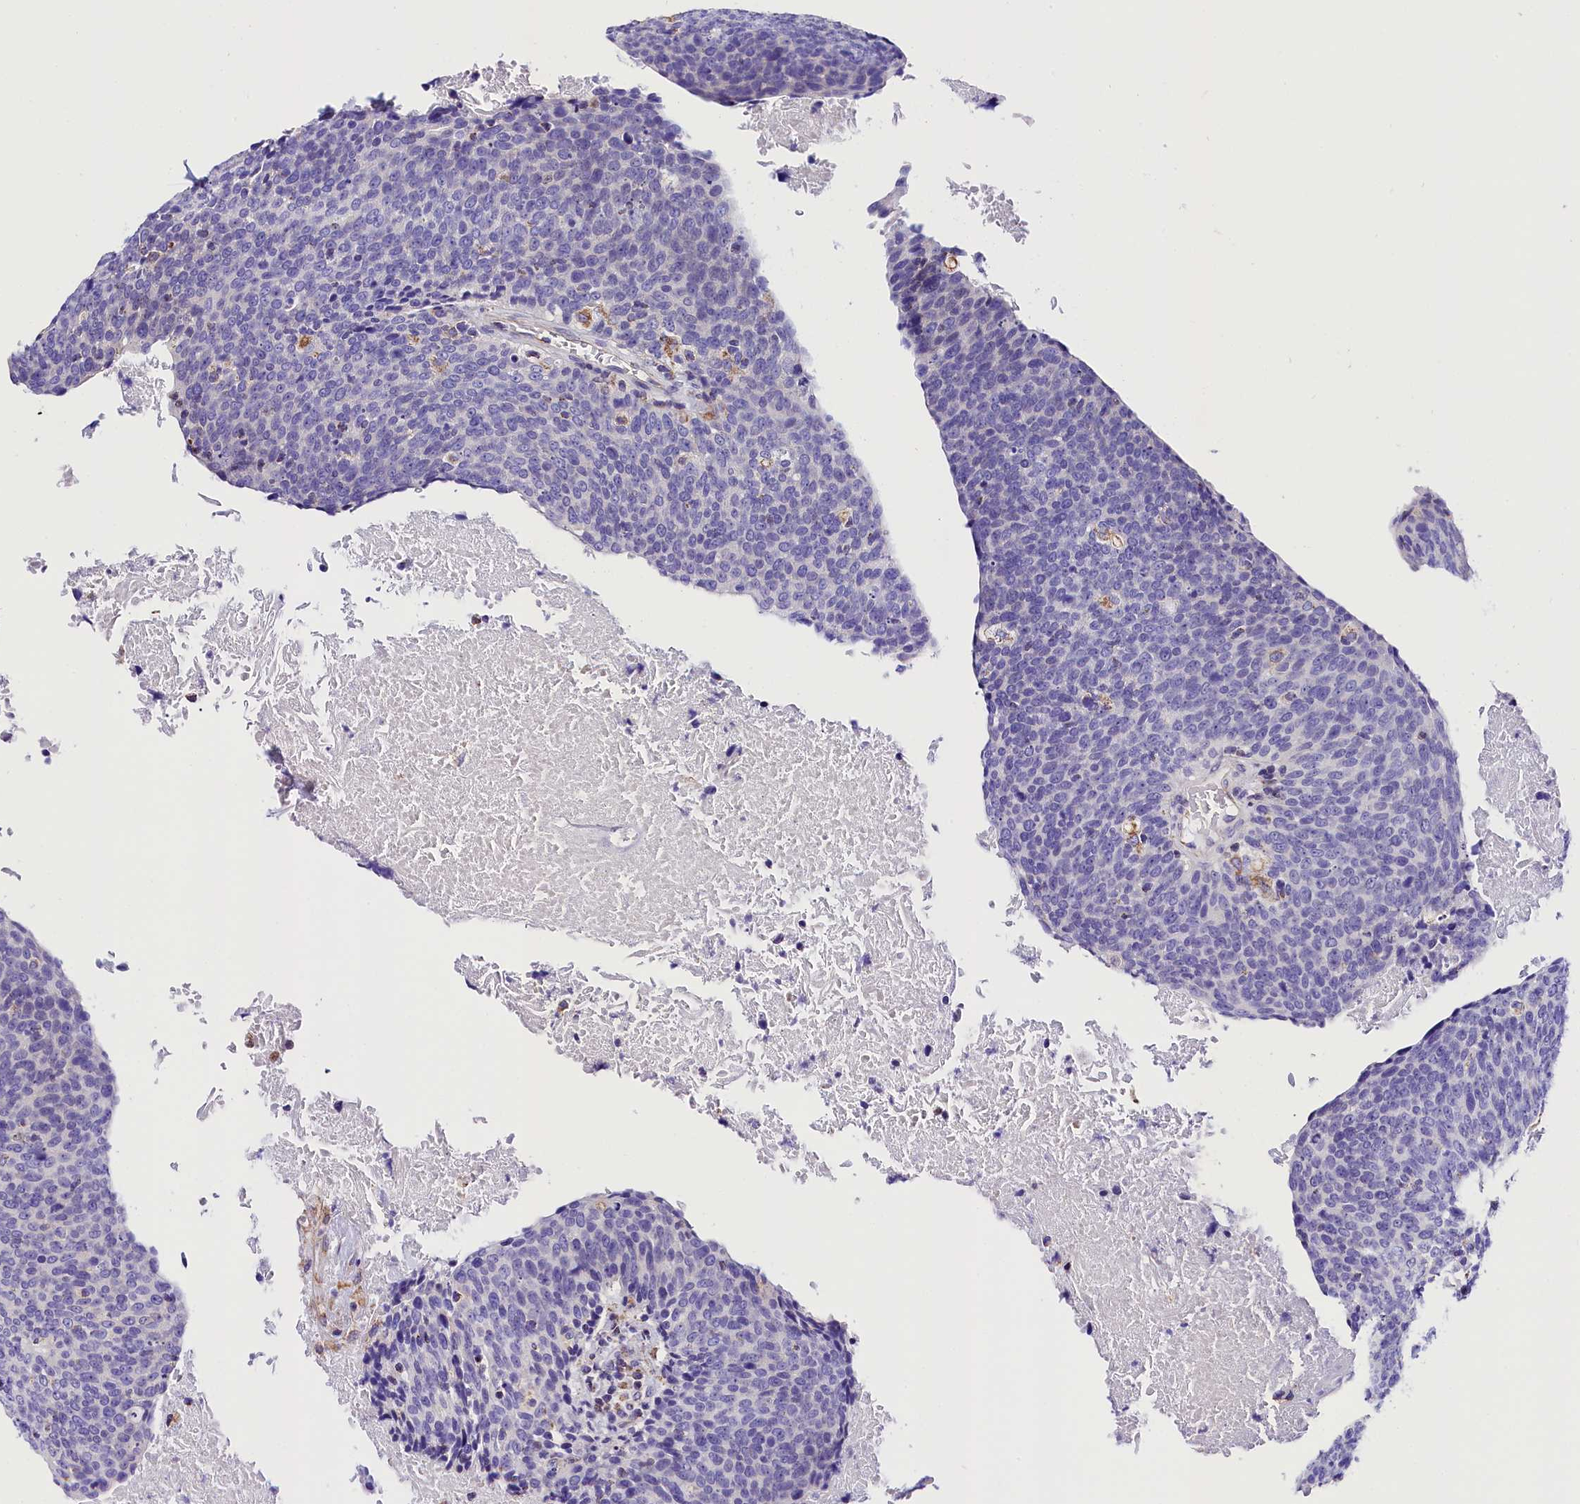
{"staining": {"intensity": "negative", "quantity": "none", "location": "none"}, "tissue": "head and neck cancer", "cell_type": "Tumor cells", "image_type": "cancer", "snomed": [{"axis": "morphology", "description": "Squamous cell carcinoma, NOS"}, {"axis": "morphology", "description": "Squamous cell carcinoma, metastatic, NOS"}, {"axis": "topography", "description": "Lymph node"}, {"axis": "topography", "description": "Head-Neck"}], "caption": "Head and neck cancer was stained to show a protein in brown. There is no significant expression in tumor cells.", "gene": "ACAA2", "patient": {"sex": "male", "age": 62}}